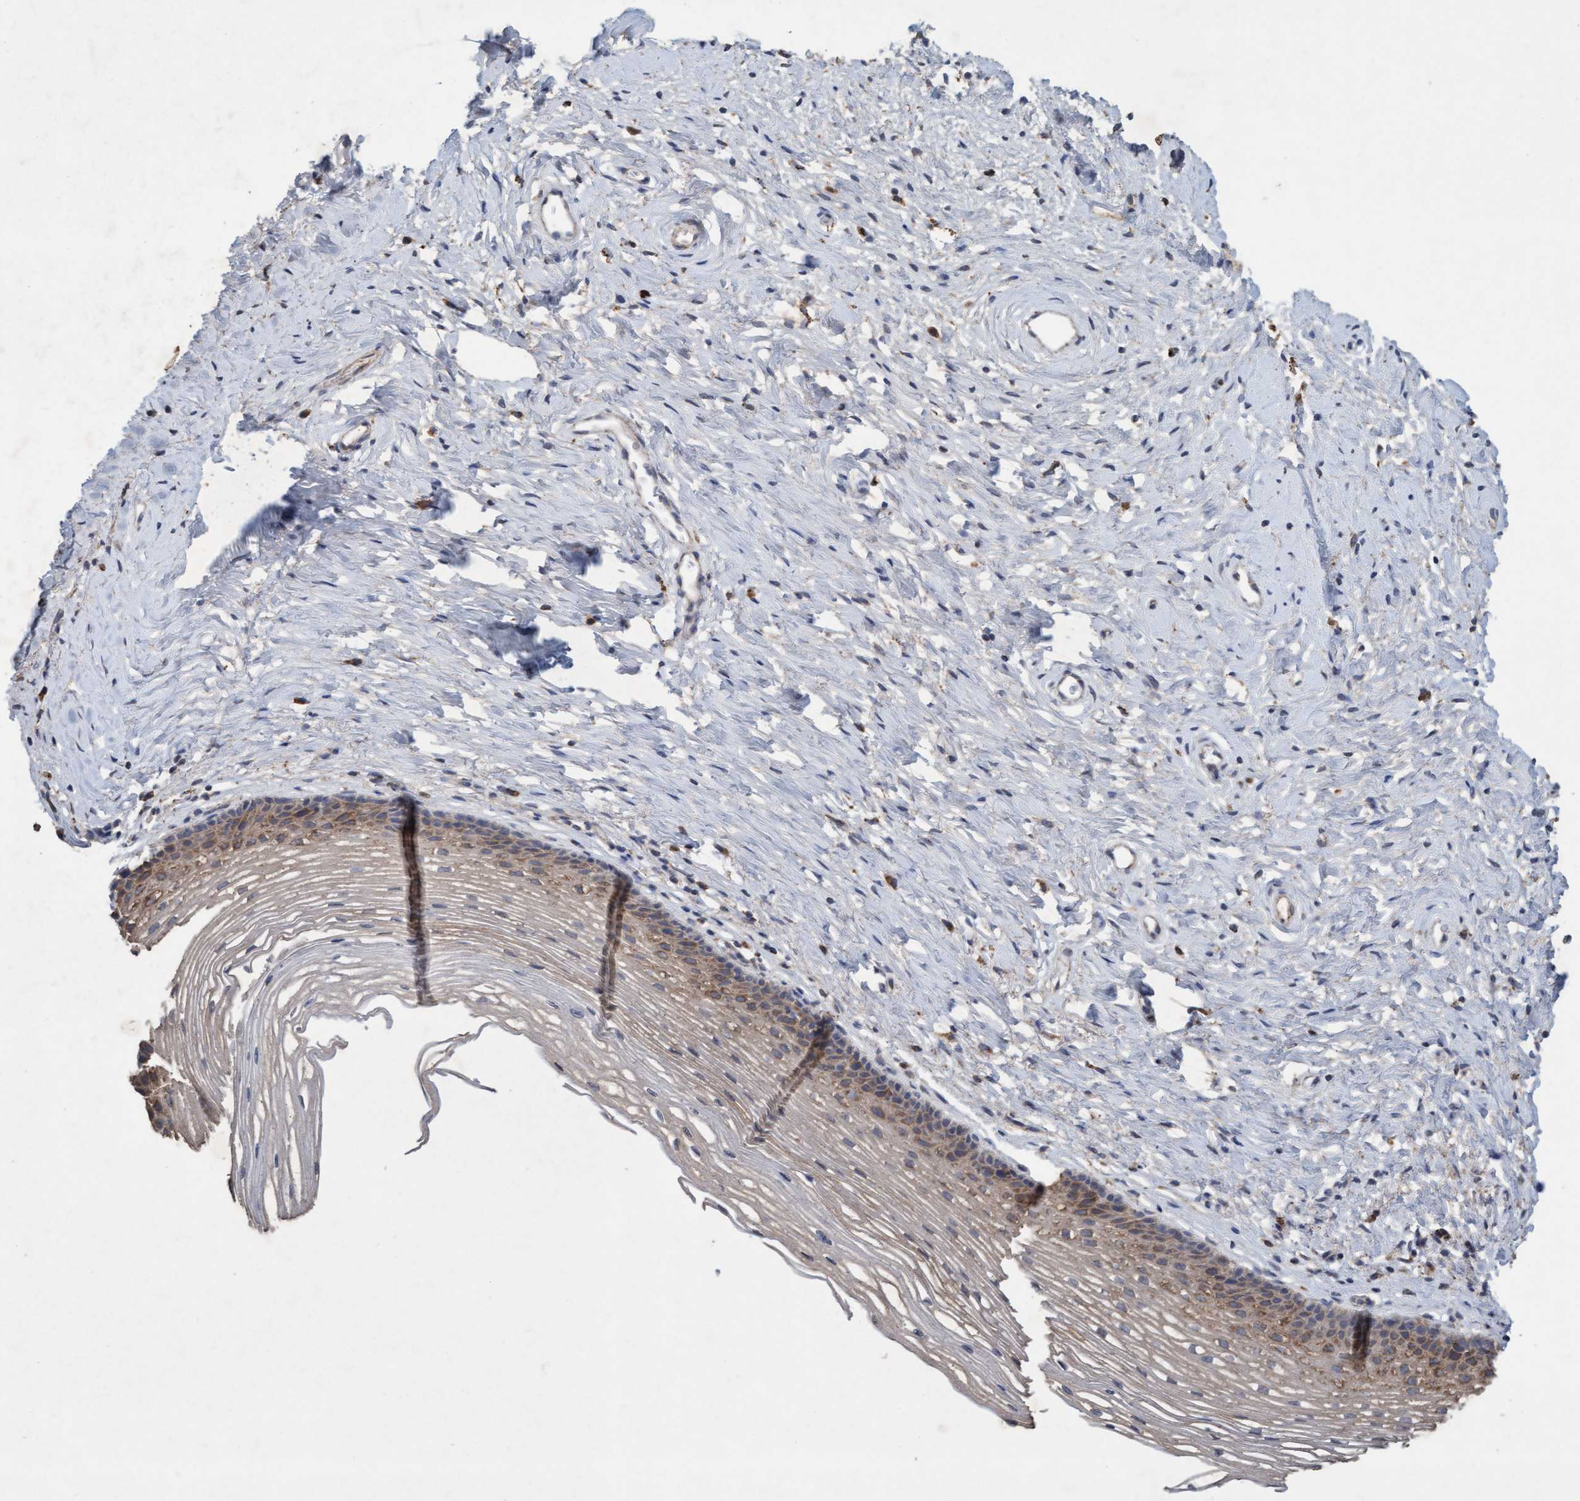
{"staining": {"intensity": "weak", "quantity": "25%-75%", "location": "cytoplasmic/membranous"}, "tissue": "cervix", "cell_type": "Glandular cells", "image_type": "normal", "snomed": [{"axis": "morphology", "description": "Normal tissue, NOS"}, {"axis": "topography", "description": "Cervix"}], "caption": "Brown immunohistochemical staining in unremarkable cervix reveals weak cytoplasmic/membranous positivity in about 25%-75% of glandular cells.", "gene": "ATPAF2", "patient": {"sex": "female", "age": 77}}